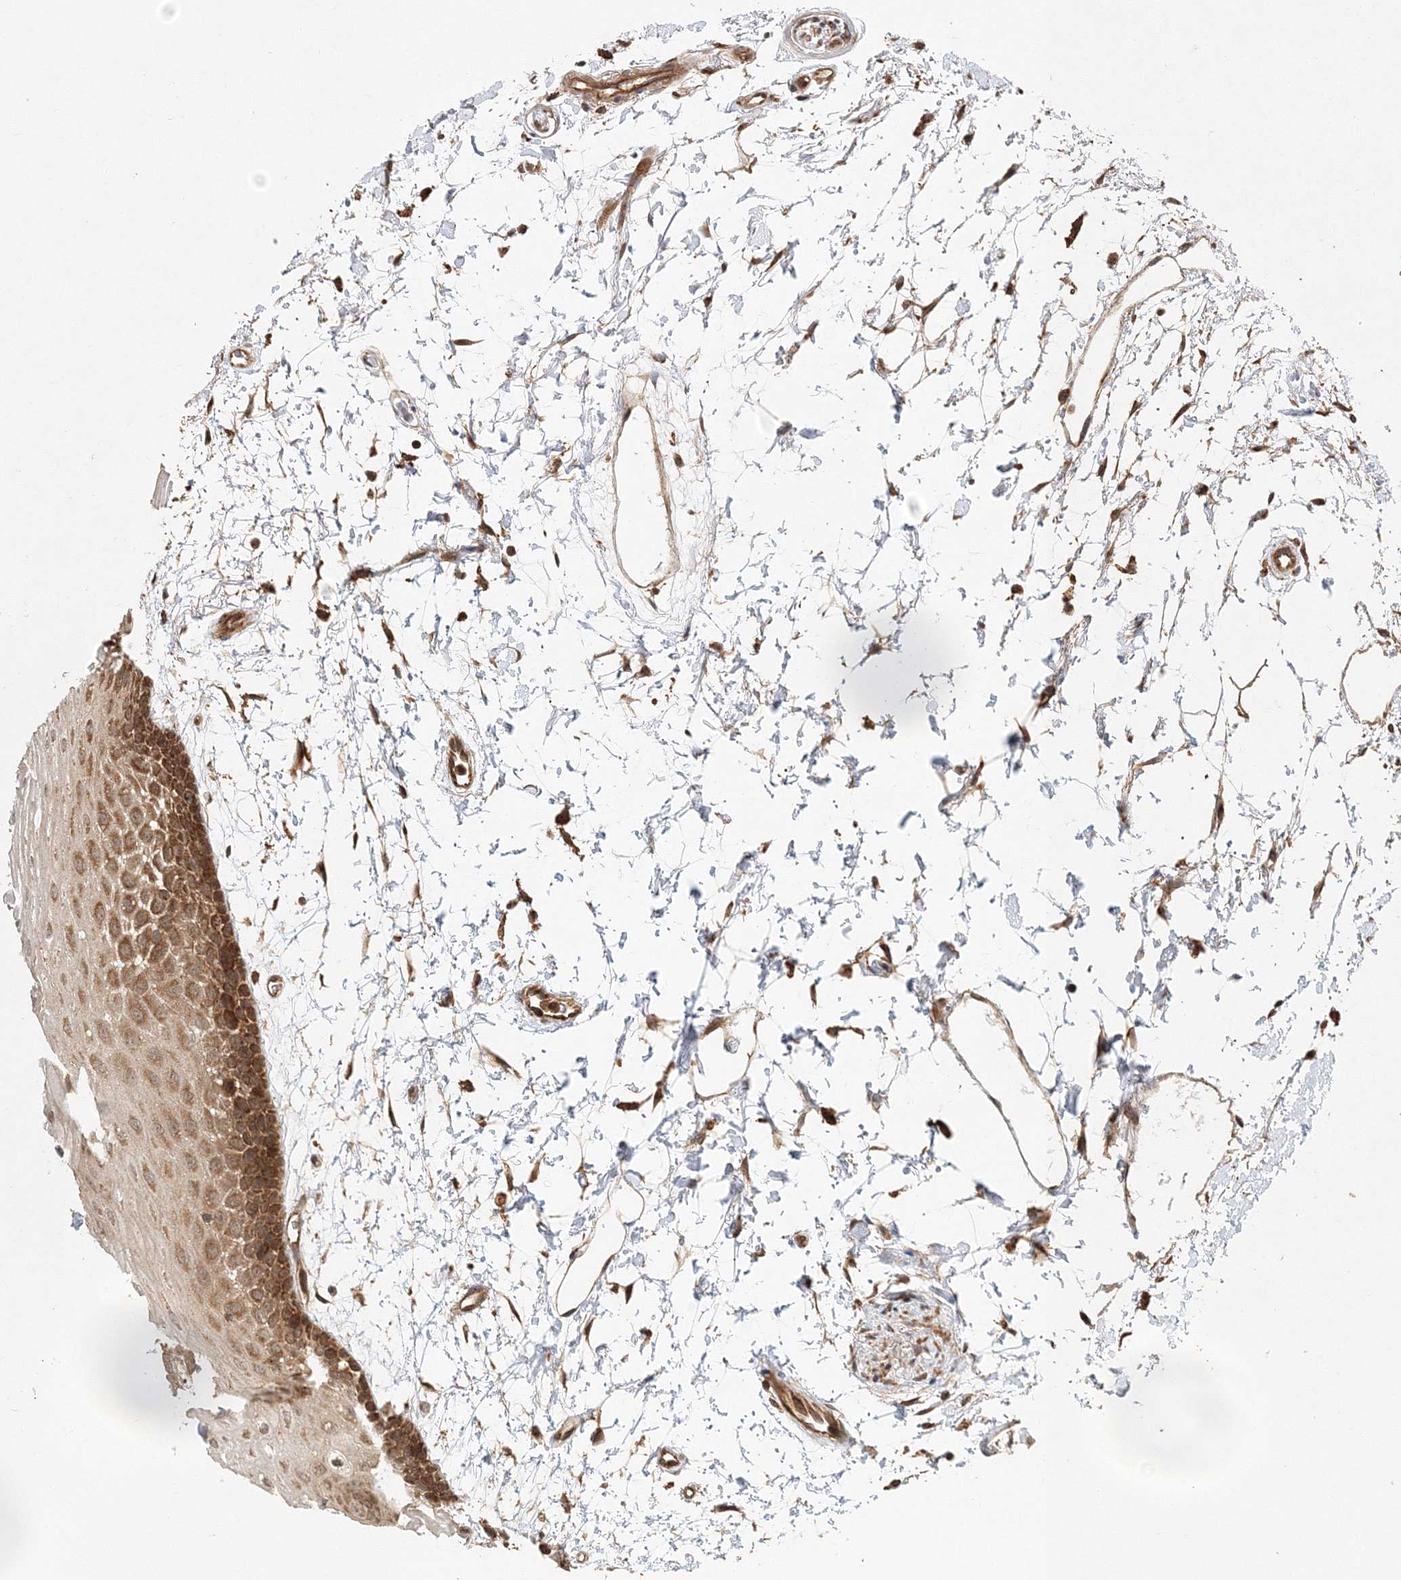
{"staining": {"intensity": "strong", "quantity": ">75%", "location": "cytoplasmic/membranous"}, "tissue": "oral mucosa", "cell_type": "Squamous epithelial cells", "image_type": "normal", "snomed": [{"axis": "morphology", "description": "Normal tissue, NOS"}, {"axis": "topography", "description": "Skeletal muscle"}, {"axis": "topography", "description": "Oral tissue"}, {"axis": "topography", "description": "Peripheral nerve tissue"}], "caption": "Strong cytoplasmic/membranous expression for a protein is appreciated in approximately >75% of squamous epithelial cells of unremarkable oral mucosa using IHC.", "gene": "WDR37", "patient": {"sex": "female", "age": 84}}